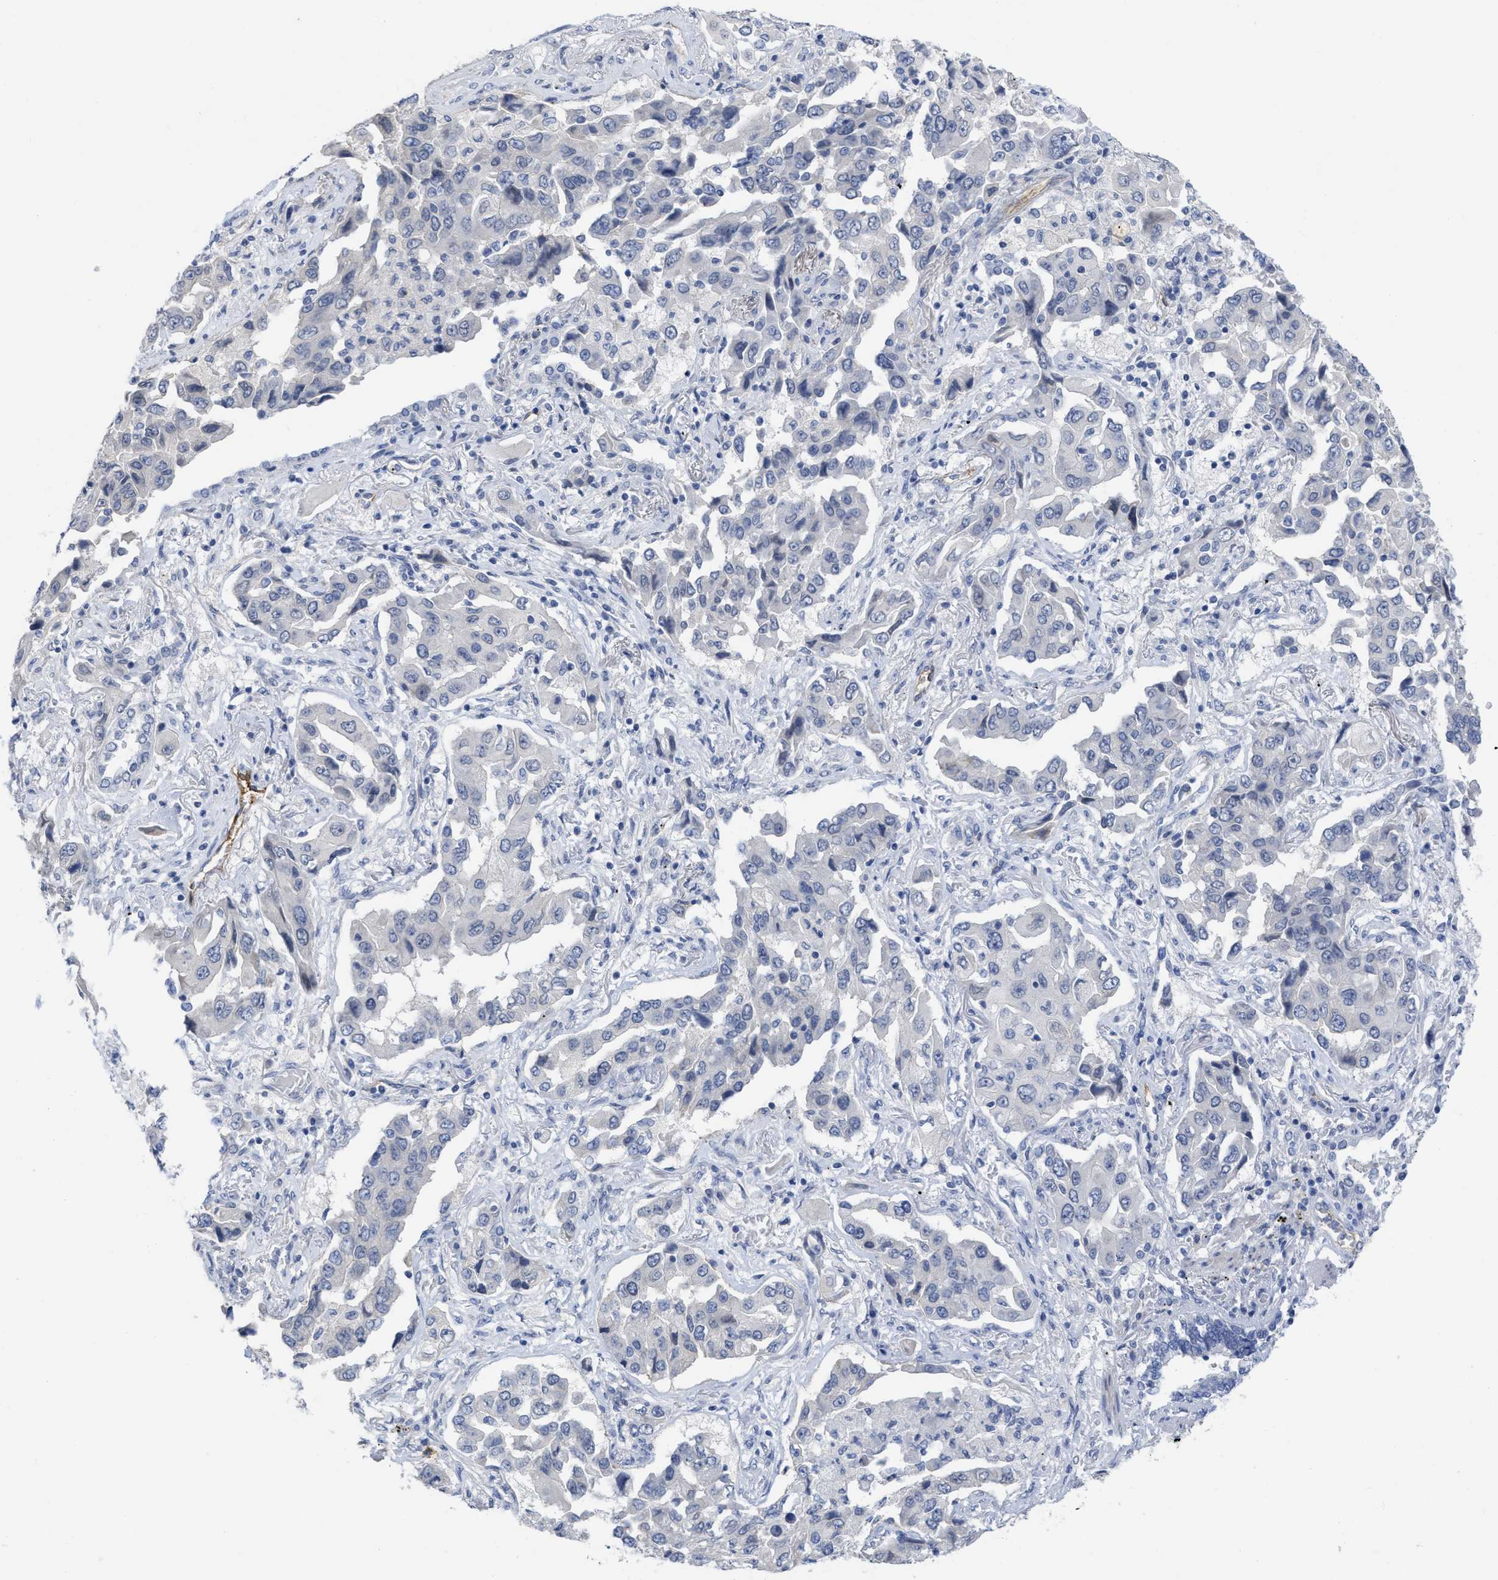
{"staining": {"intensity": "negative", "quantity": "none", "location": "none"}, "tissue": "lung cancer", "cell_type": "Tumor cells", "image_type": "cancer", "snomed": [{"axis": "morphology", "description": "Adenocarcinoma, NOS"}, {"axis": "topography", "description": "Lung"}], "caption": "Tumor cells show no significant expression in lung adenocarcinoma.", "gene": "ACKR1", "patient": {"sex": "female", "age": 65}}